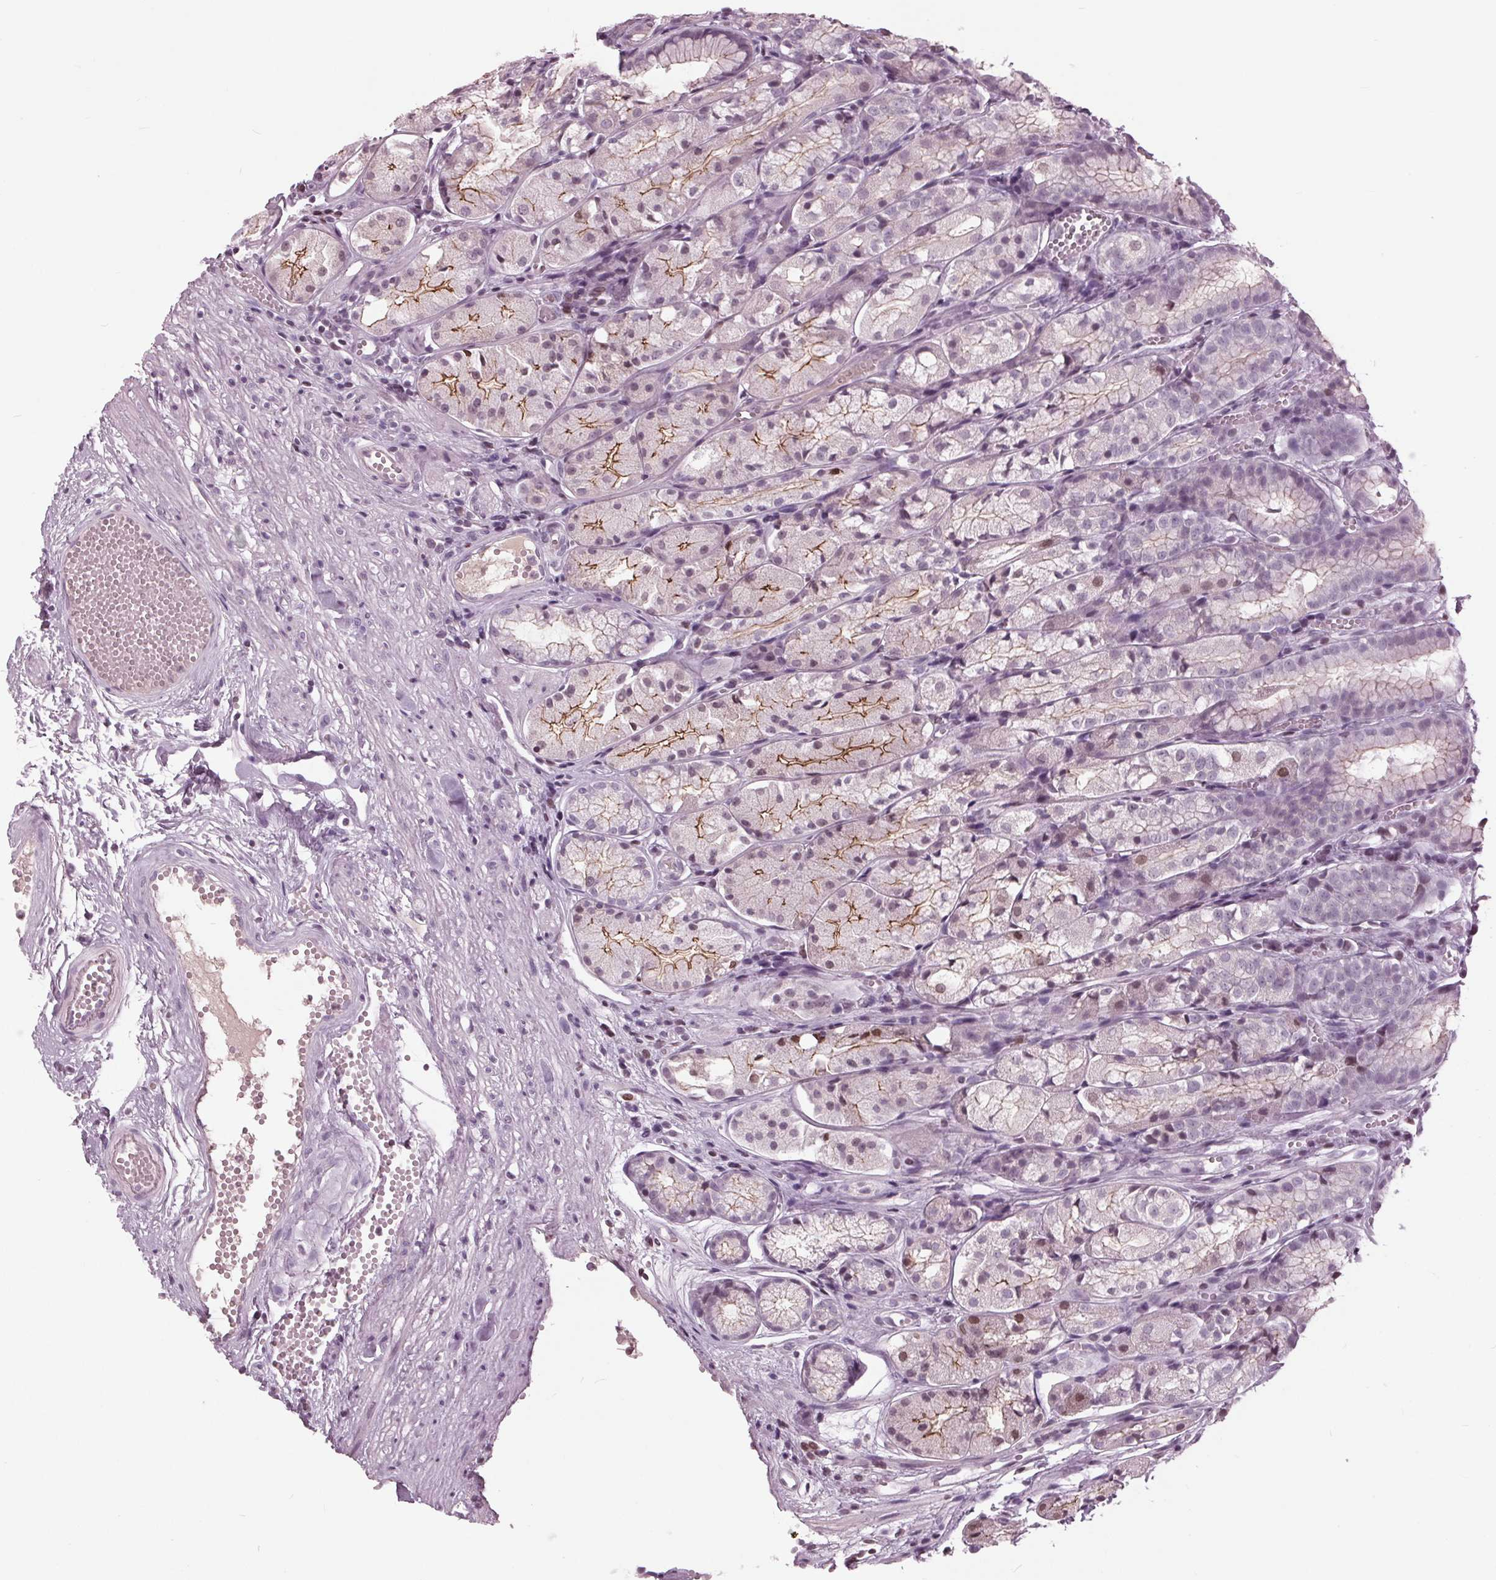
{"staining": {"intensity": "moderate", "quantity": "<25%", "location": "cytoplasmic/membranous"}, "tissue": "stomach", "cell_type": "Glandular cells", "image_type": "normal", "snomed": [{"axis": "morphology", "description": "Normal tissue, NOS"}, {"axis": "topography", "description": "Stomach"}], "caption": "Approximately <25% of glandular cells in unremarkable human stomach reveal moderate cytoplasmic/membranous protein staining as visualized by brown immunohistochemical staining.", "gene": "SLC9A4", "patient": {"sex": "male", "age": 70}}